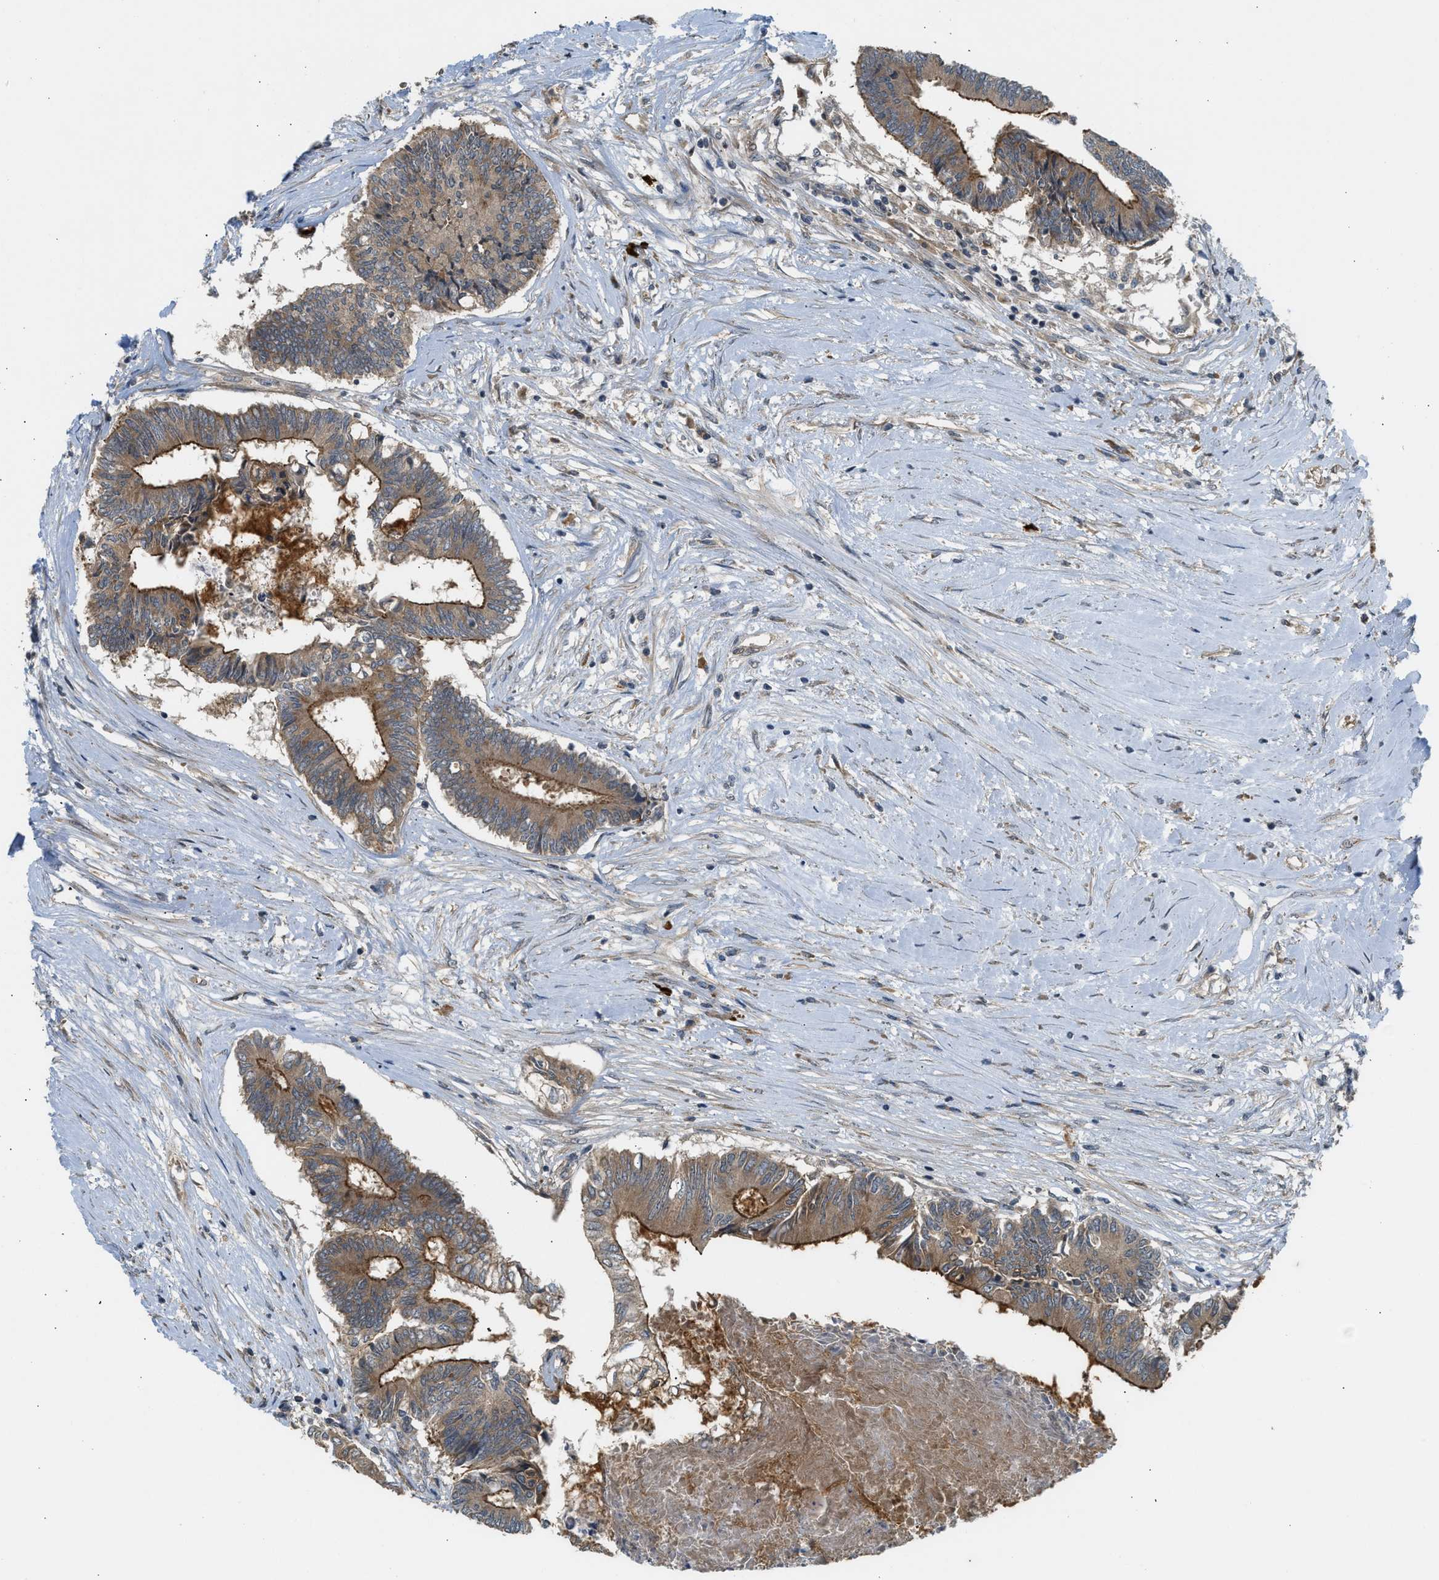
{"staining": {"intensity": "strong", "quantity": ">75%", "location": "cytoplasmic/membranous"}, "tissue": "colorectal cancer", "cell_type": "Tumor cells", "image_type": "cancer", "snomed": [{"axis": "morphology", "description": "Adenocarcinoma, NOS"}, {"axis": "topography", "description": "Rectum"}], "caption": "DAB immunohistochemical staining of human colorectal adenocarcinoma reveals strong cytoplasmic/membranous protein expression in about >75% of tumor cells.", "gene": "ADCY8", "patient": {"sex": "male", "age": 63}}